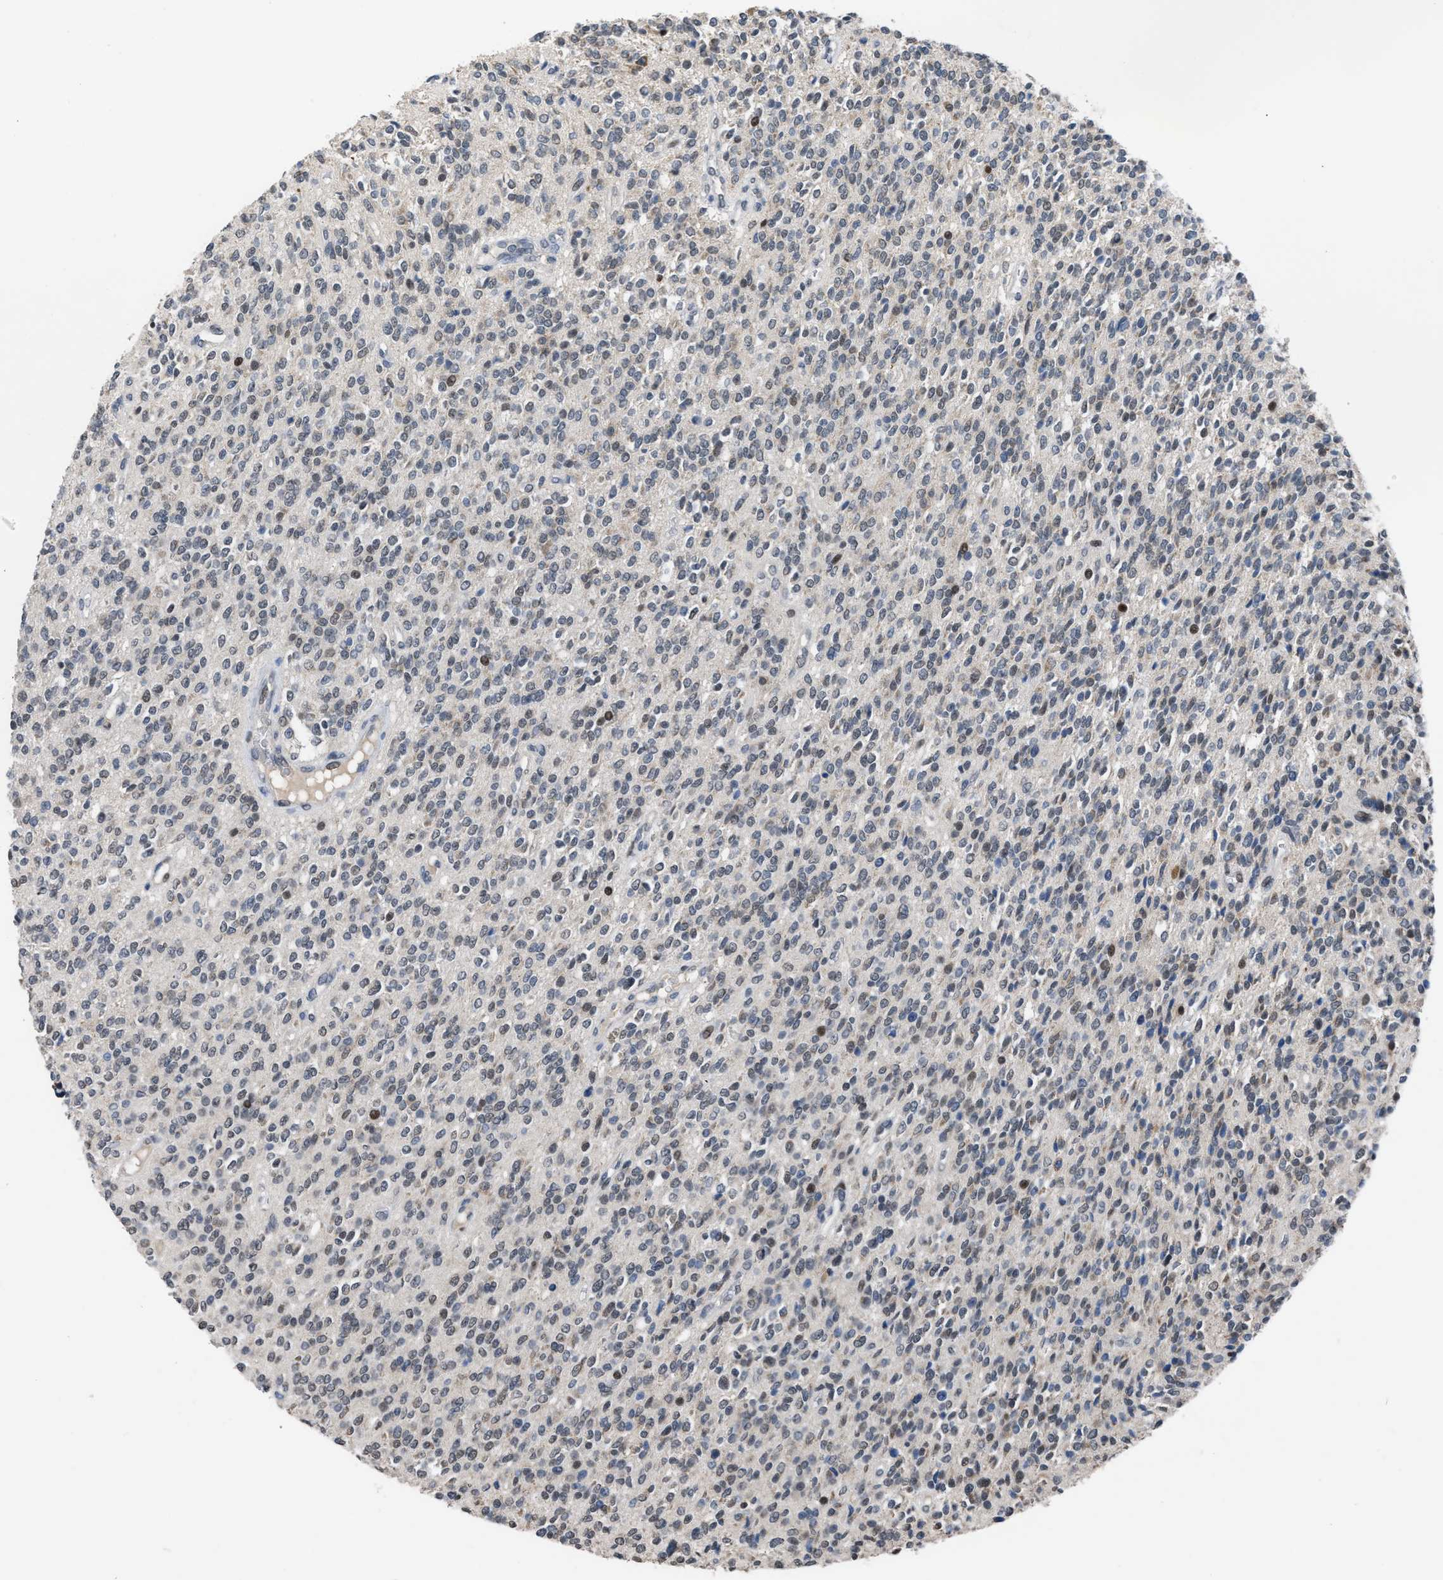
{"staining": {"intensity": "negative", "quantity": "none", "location": "none"}, "tissue": "glioma", "cell_type": "Tumor cells", "image_type": "cancer", "snomed": [{"axis": "morphology", "description": "Glioma, malignant, High grade"}, {"axis": "topography", "description": "Brain"}], "caption": "Immunohistochemical staining of human malignant high-grade glioma reveals no significant expression in tumor cells.", "gene": "SETDB1", "patient": {"sex": "male", "age": 34}}